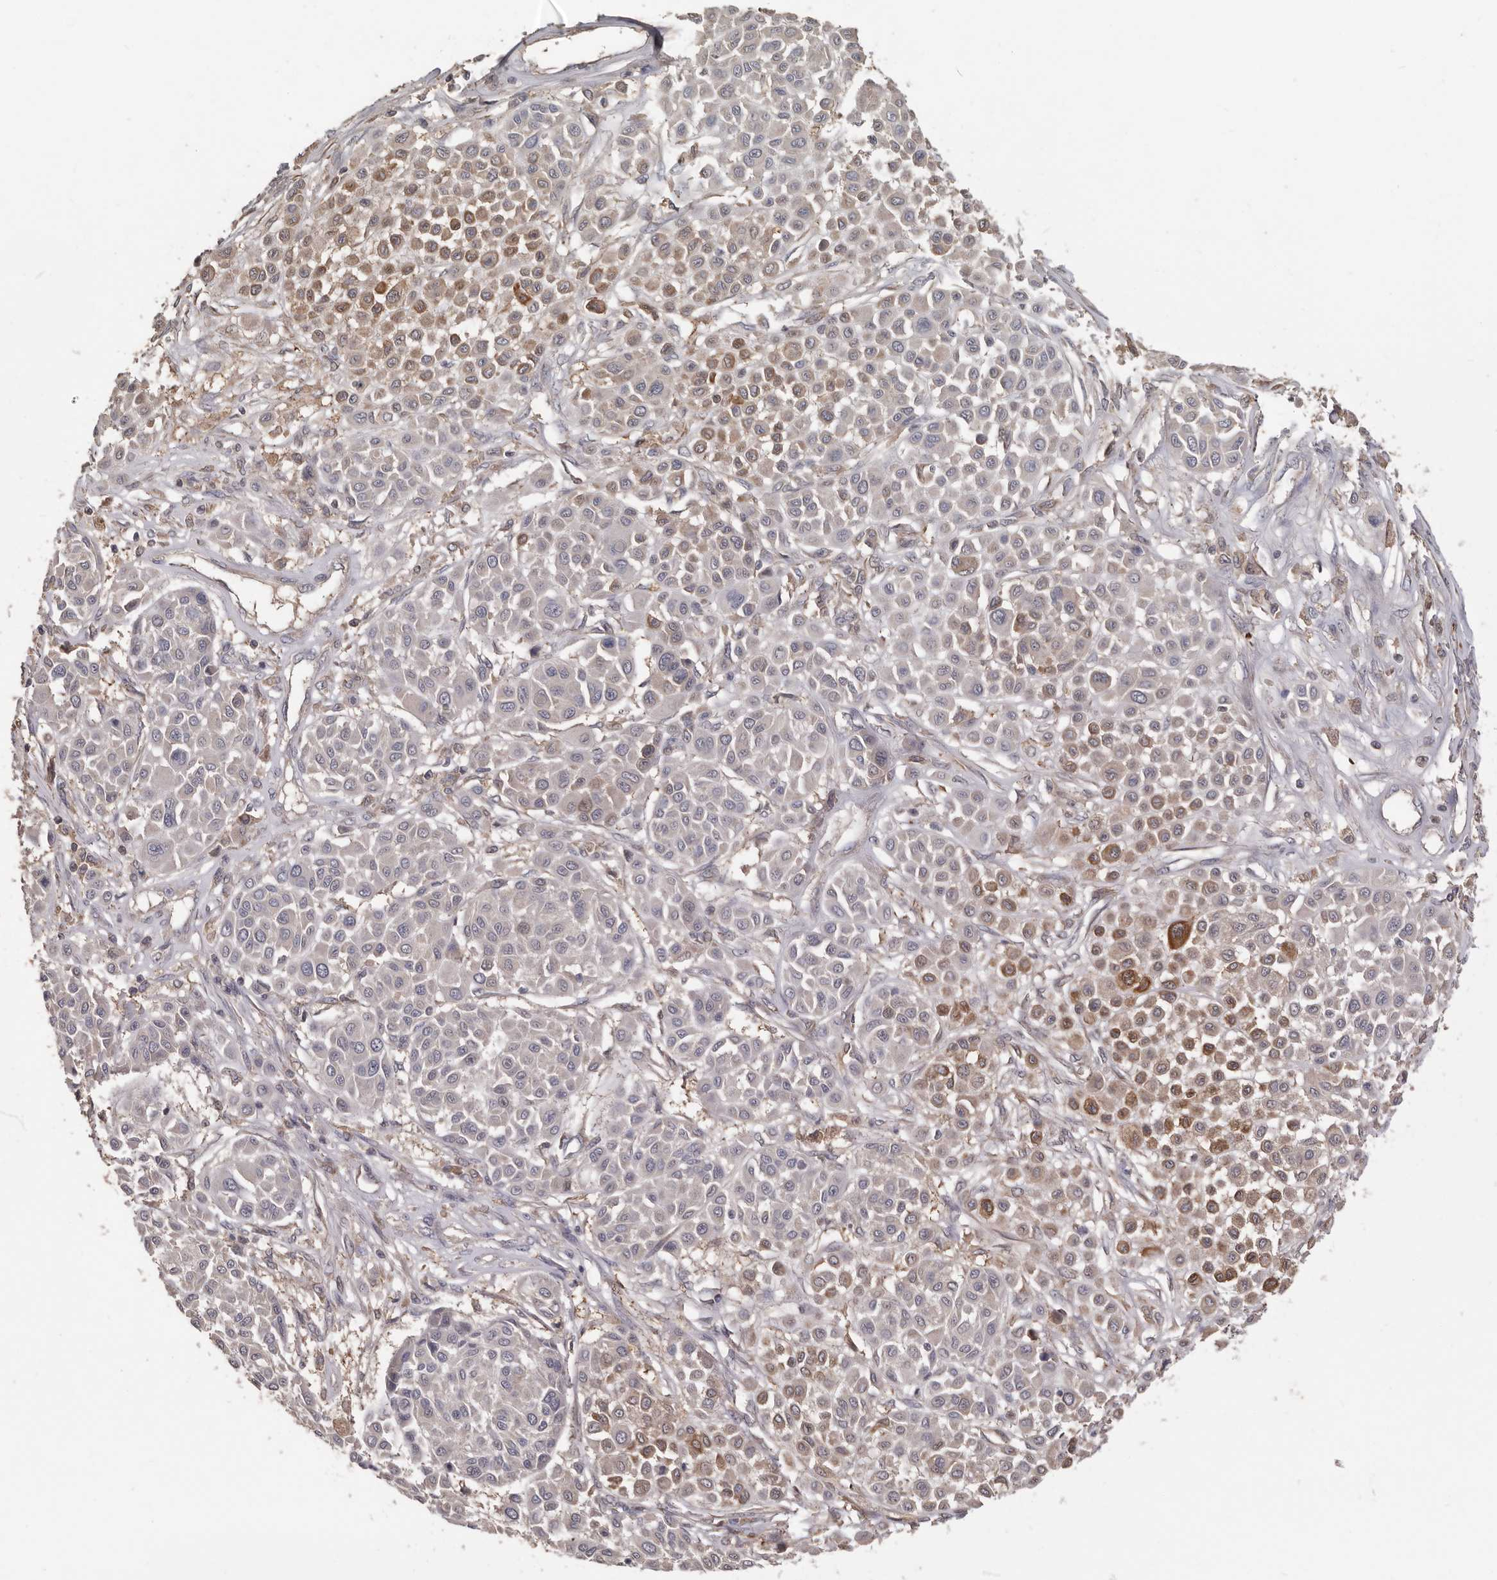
{"staining": {"intensity": "moderate", "quantity": "<25%", "location": "cytoplasmic/membranous"}, "tissue": "melanoma", "cell_type": "Tumor cells", "image_type": "cancer", "snomed": [{"axis": "morphology", "description": "Malignant melanoma, Metastatic site"}, {"axis": "topography", "description": "Soft tissue"}], "caption": "Malignant melanoma (metastatic site) stained for a protein (brown) exhibits moderate cytoplasmic/membranous positive expression in about <25% of tumor cells.", "gene": "KIF26B", "patient": {"sex": "male", "age": 41}}